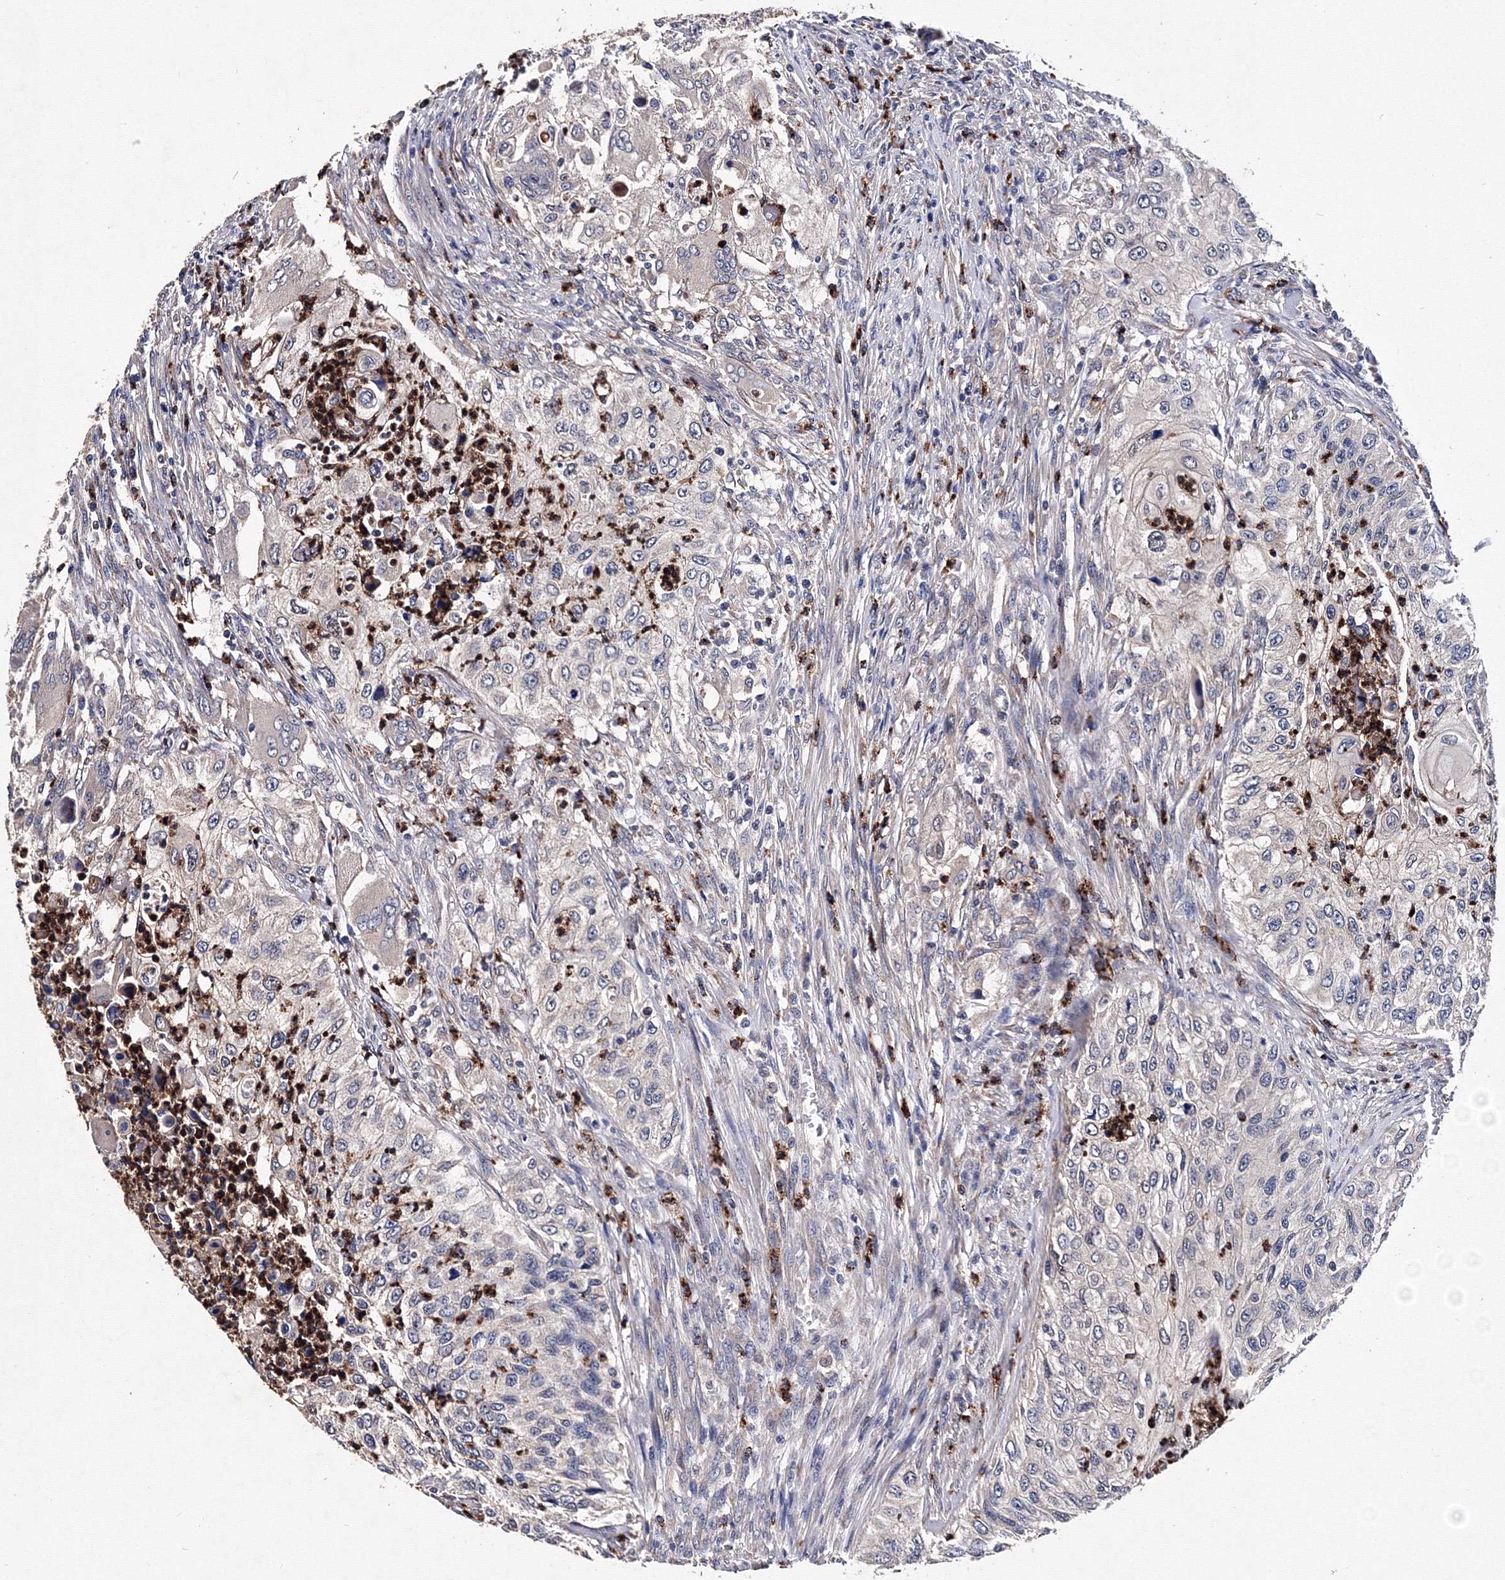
{"staining": {"intensity": "negative", "quantity": "none", "location": "none"}, "tissue": "urothelial cancer", "cell_type": "Tumor cells", "image_type": "cancer", "snomed": [{"axis": "morphology", "description": "Urothelial carcinoma, High grade"}, {"axis": "topography", "description": "Urinary bladder"}], "caption": "A micrograph of urothelial carcinoma (high-grade) stained for a protein demonstrates no brown staining in tumor cells. (DAB IHC with hematoxylin counter stain).", "gene": "PHYKPL", "patient": {"sex": "female", "age": 60}}